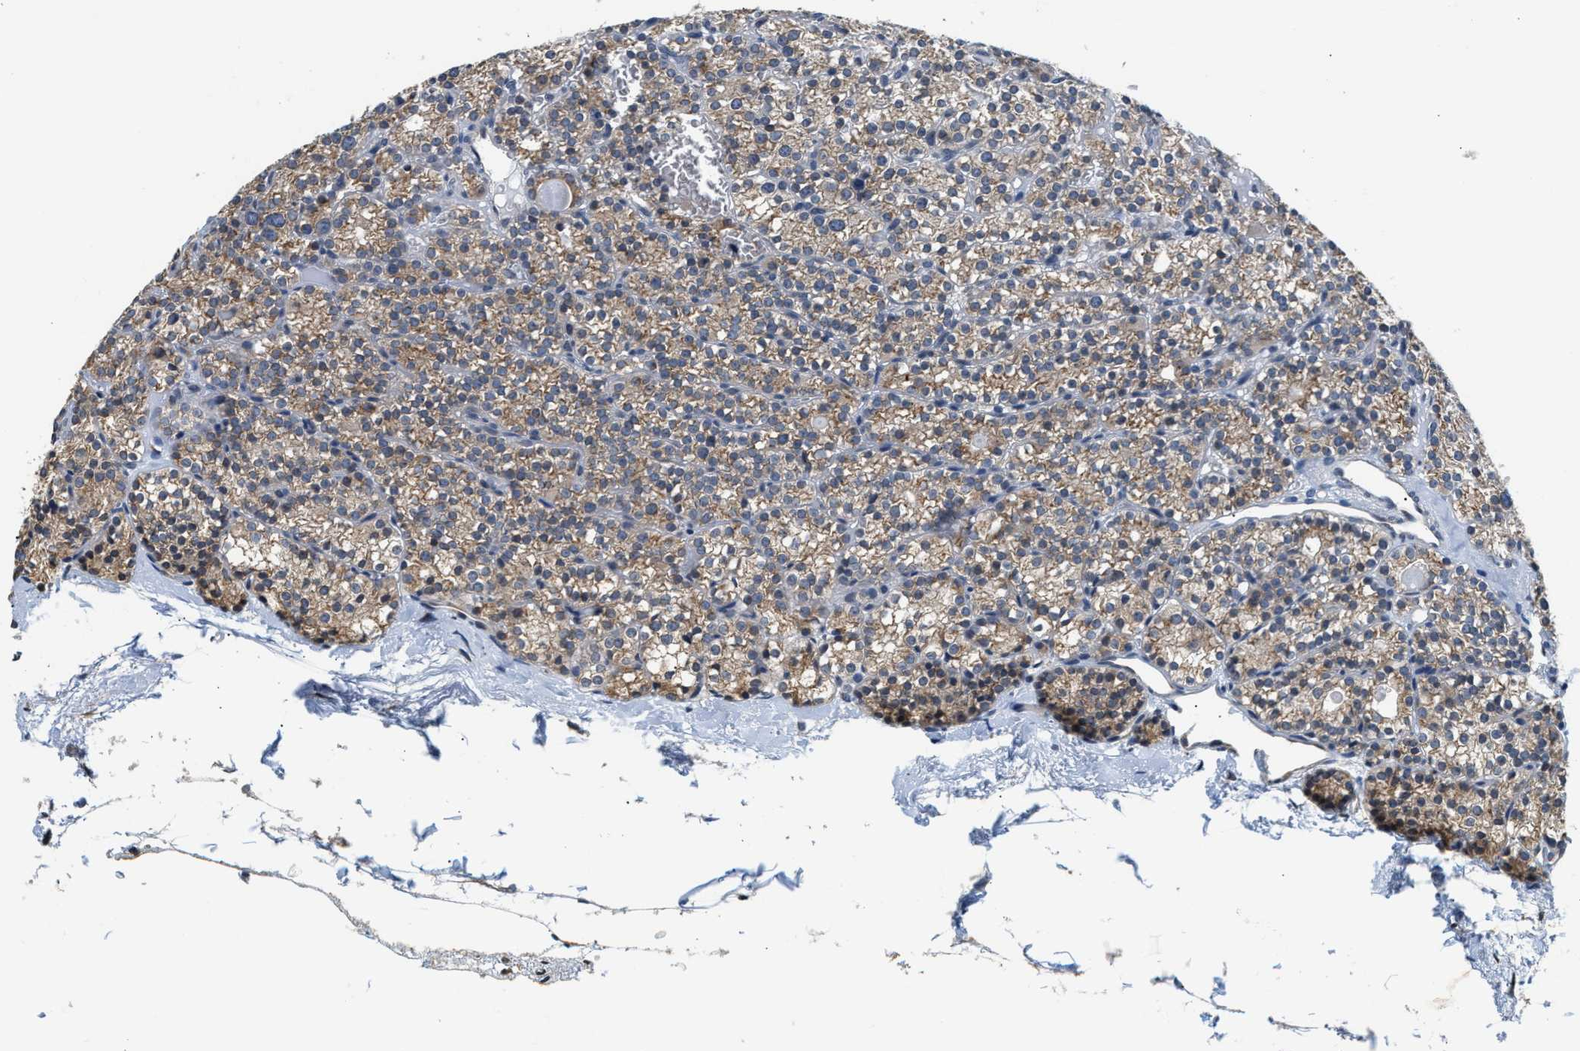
{"staining": {"intensity": "moderate", "quantity": ">75%", "location": "cytoplasmic/membranous"}, "tissue": "parathyroid gland", "cell_type": "Glandular cells", "image_type": "normal", "snomed": [{"axis": "morphology", "description": "Normal tissue, NOS"}, {"axis": "topography", "description": "Parathyroid gland"}], "caption": "The photomicrograph displays staining of normal parathyroid gland, revealing moderate cytoplasmic/membranous protein positivity (brown color) within glandular cells.", "gene": "RAB29", "patient": {"sex": "female", "age": 64}}